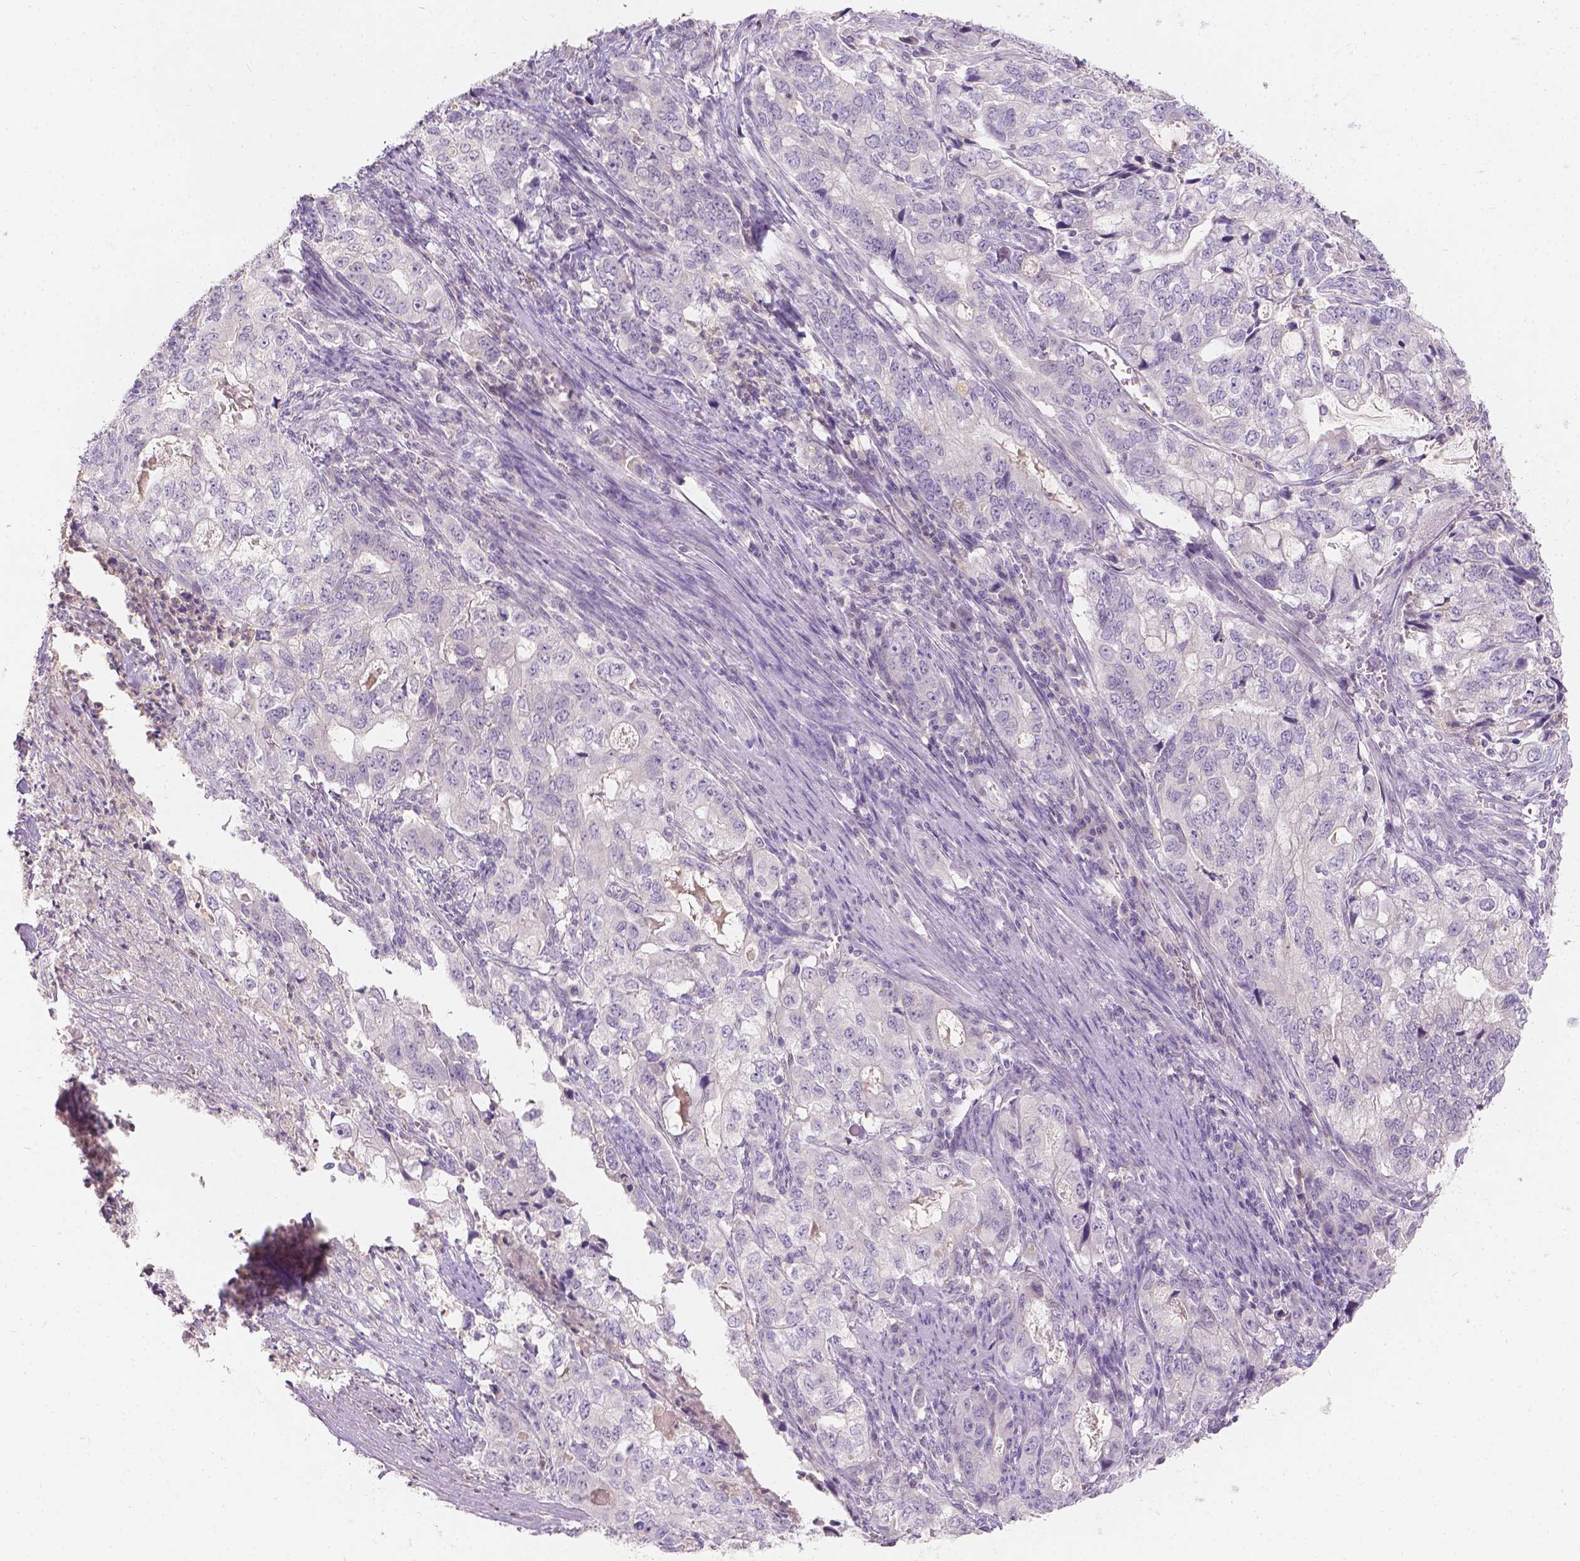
{"staining": {"intensity": "negative", "quantity": "none", "location": "none"}, "tissue": "stomach cancer", "cell_type": "Tumor cells", "image_type": "cancer", "snomed": [{"axis": "morphology", "description": "Adenocarcinoma, NOS"}, {"axis": "topography", "description": "Stomach, lower"}], "caption": "Tumor cells are negative for protein expression in human stomach adenocarcinoma.", "gene": "DCAF4L1", "patient": {"sex": "female", "age": 72}}